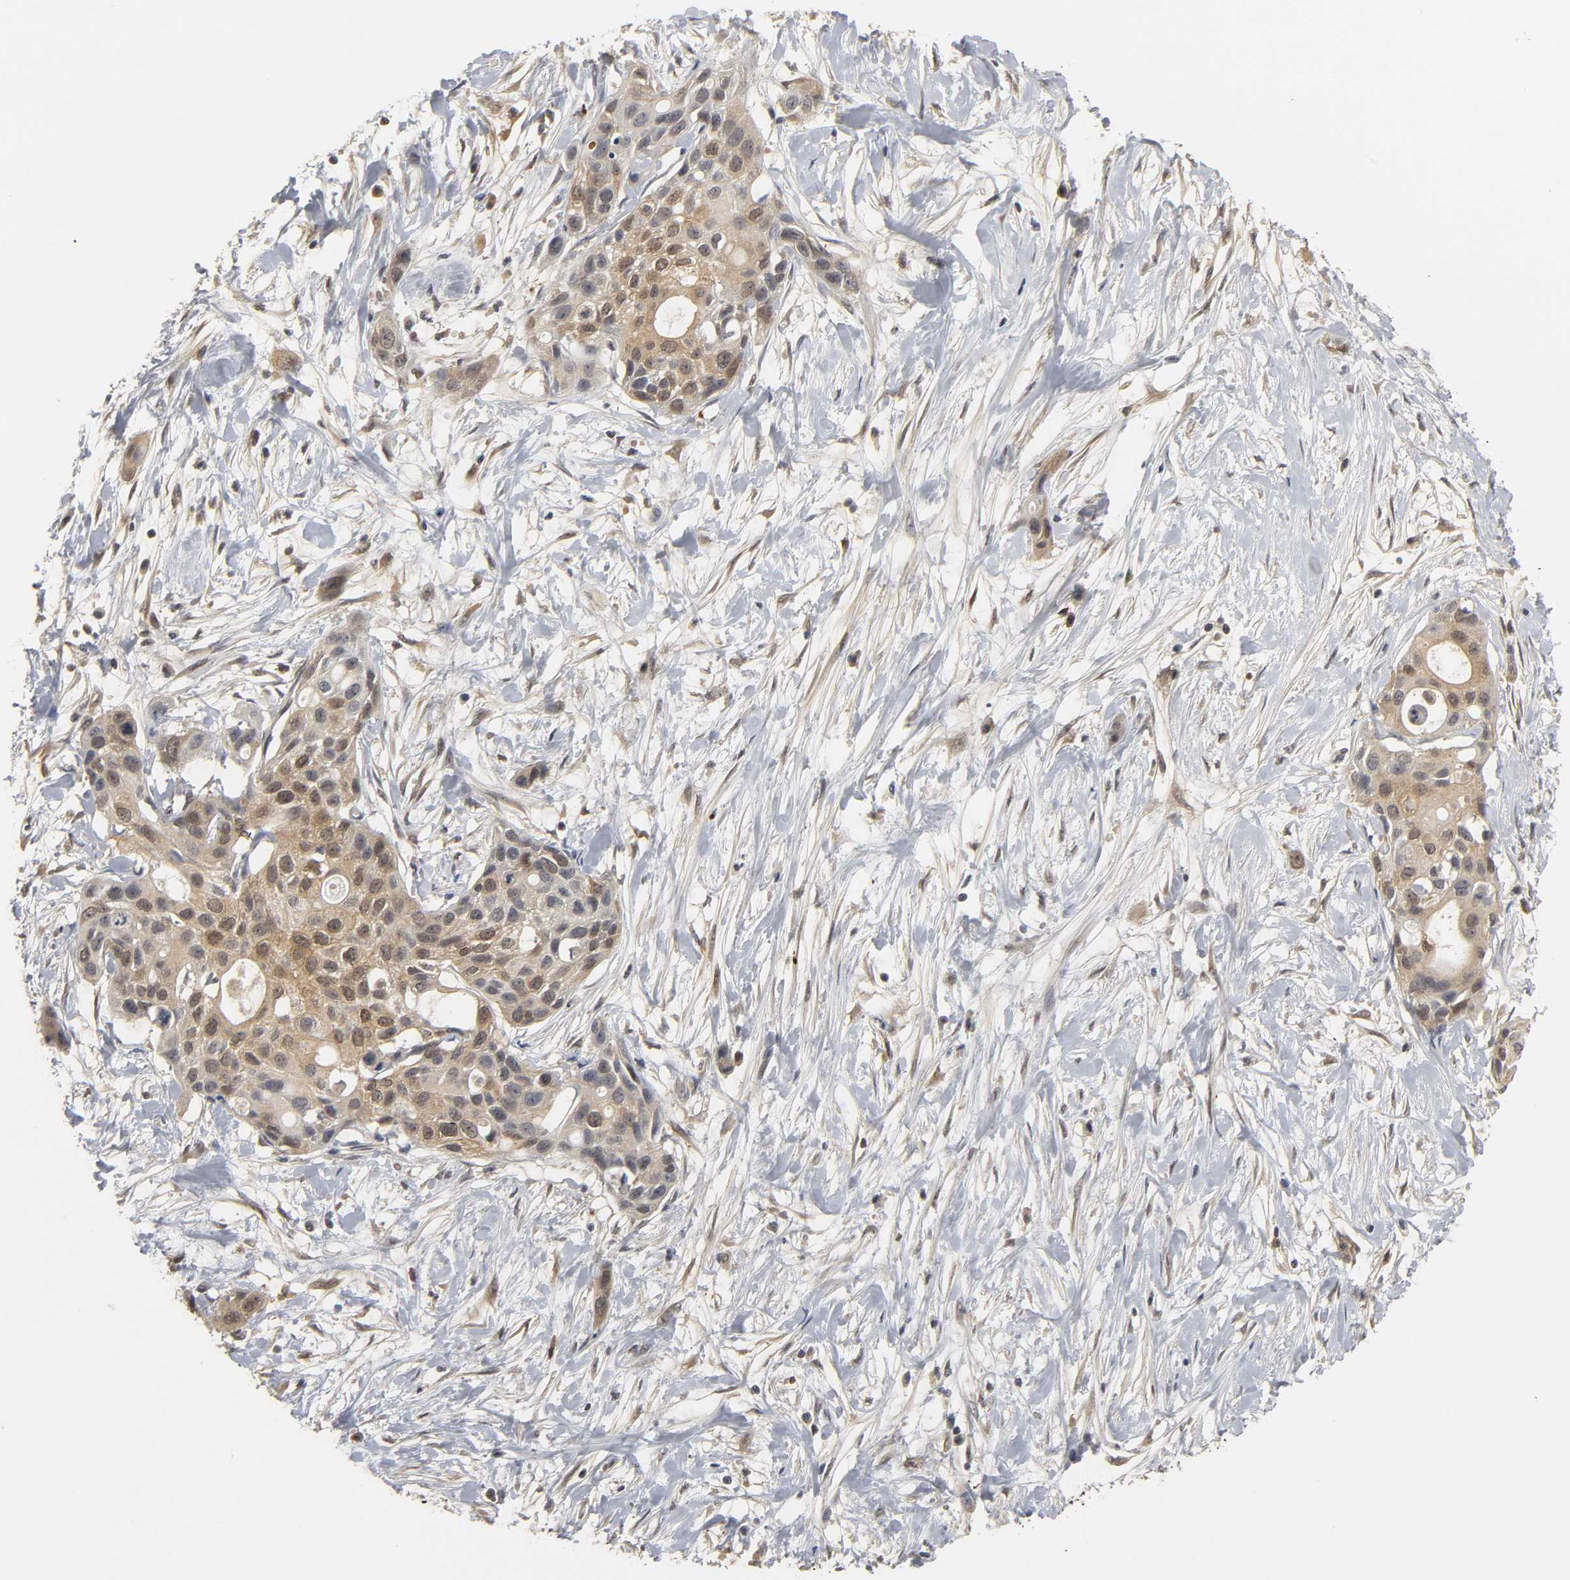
{"staining": {"intensity": "strong", "quantity": ">75%", "location": "cytoplasmic/membranous,nuclear"}, "tissue": "pancreatic cancer", "cell_type": "Tumor cells", "image_type": "cancer", "snomed": [{"axis": "morphology", "description": "Adenocarcinoma, NOS"}, {"axis": "topography", "description": "Pancreas"}], "caption": "There is high levels of strong cytoplasmic/membranous and nuclear expression in tumor cells of pancreatic adenocarcinoma, as demonstrated by immunohistochemical staining (brown color).", "gene": "PARK7", "patient": {"sex": "female", "age": 60}}